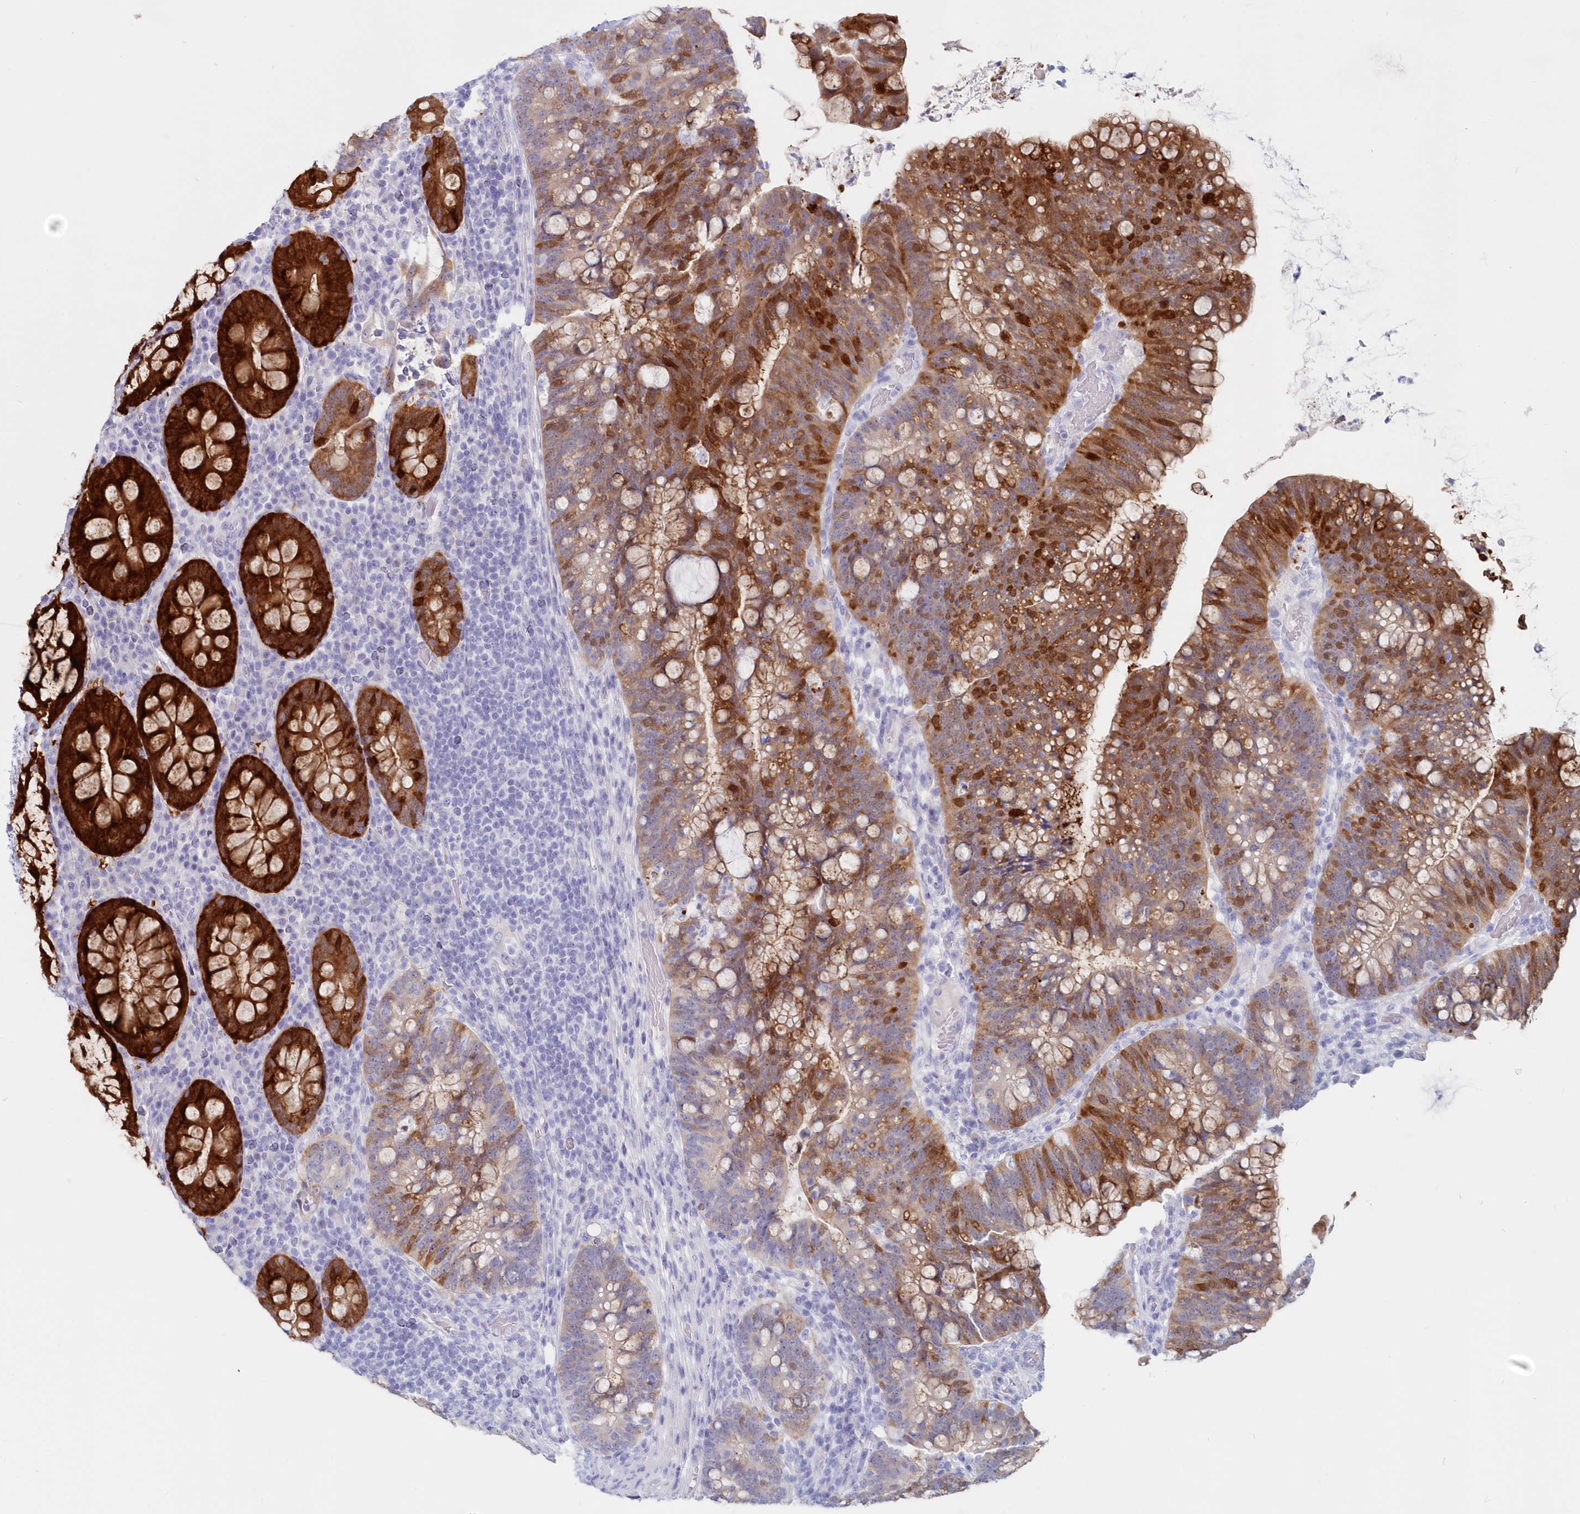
{"staining": {"intensity": "strong", "quantity": ">75%", "location": "cytoplasmic/membranous"}, "tissue": "colorectal cancer", "cell_type": "Tumor cells", "image_type": "cancer", "snomed": [{"axis": "morphology", "description": "Adenocarcinoma, NOS"}, {"axis": "topography", "description": "Colon"}], "caption": "Tumor cells demonstrate high levels of strong cytoplasmic/membranous staining in approximately >75% of cells in human adenocarcinoma (colorectal).", "gene": "CSNK1G2", "patient": {"sex": "female", "age": 66}}